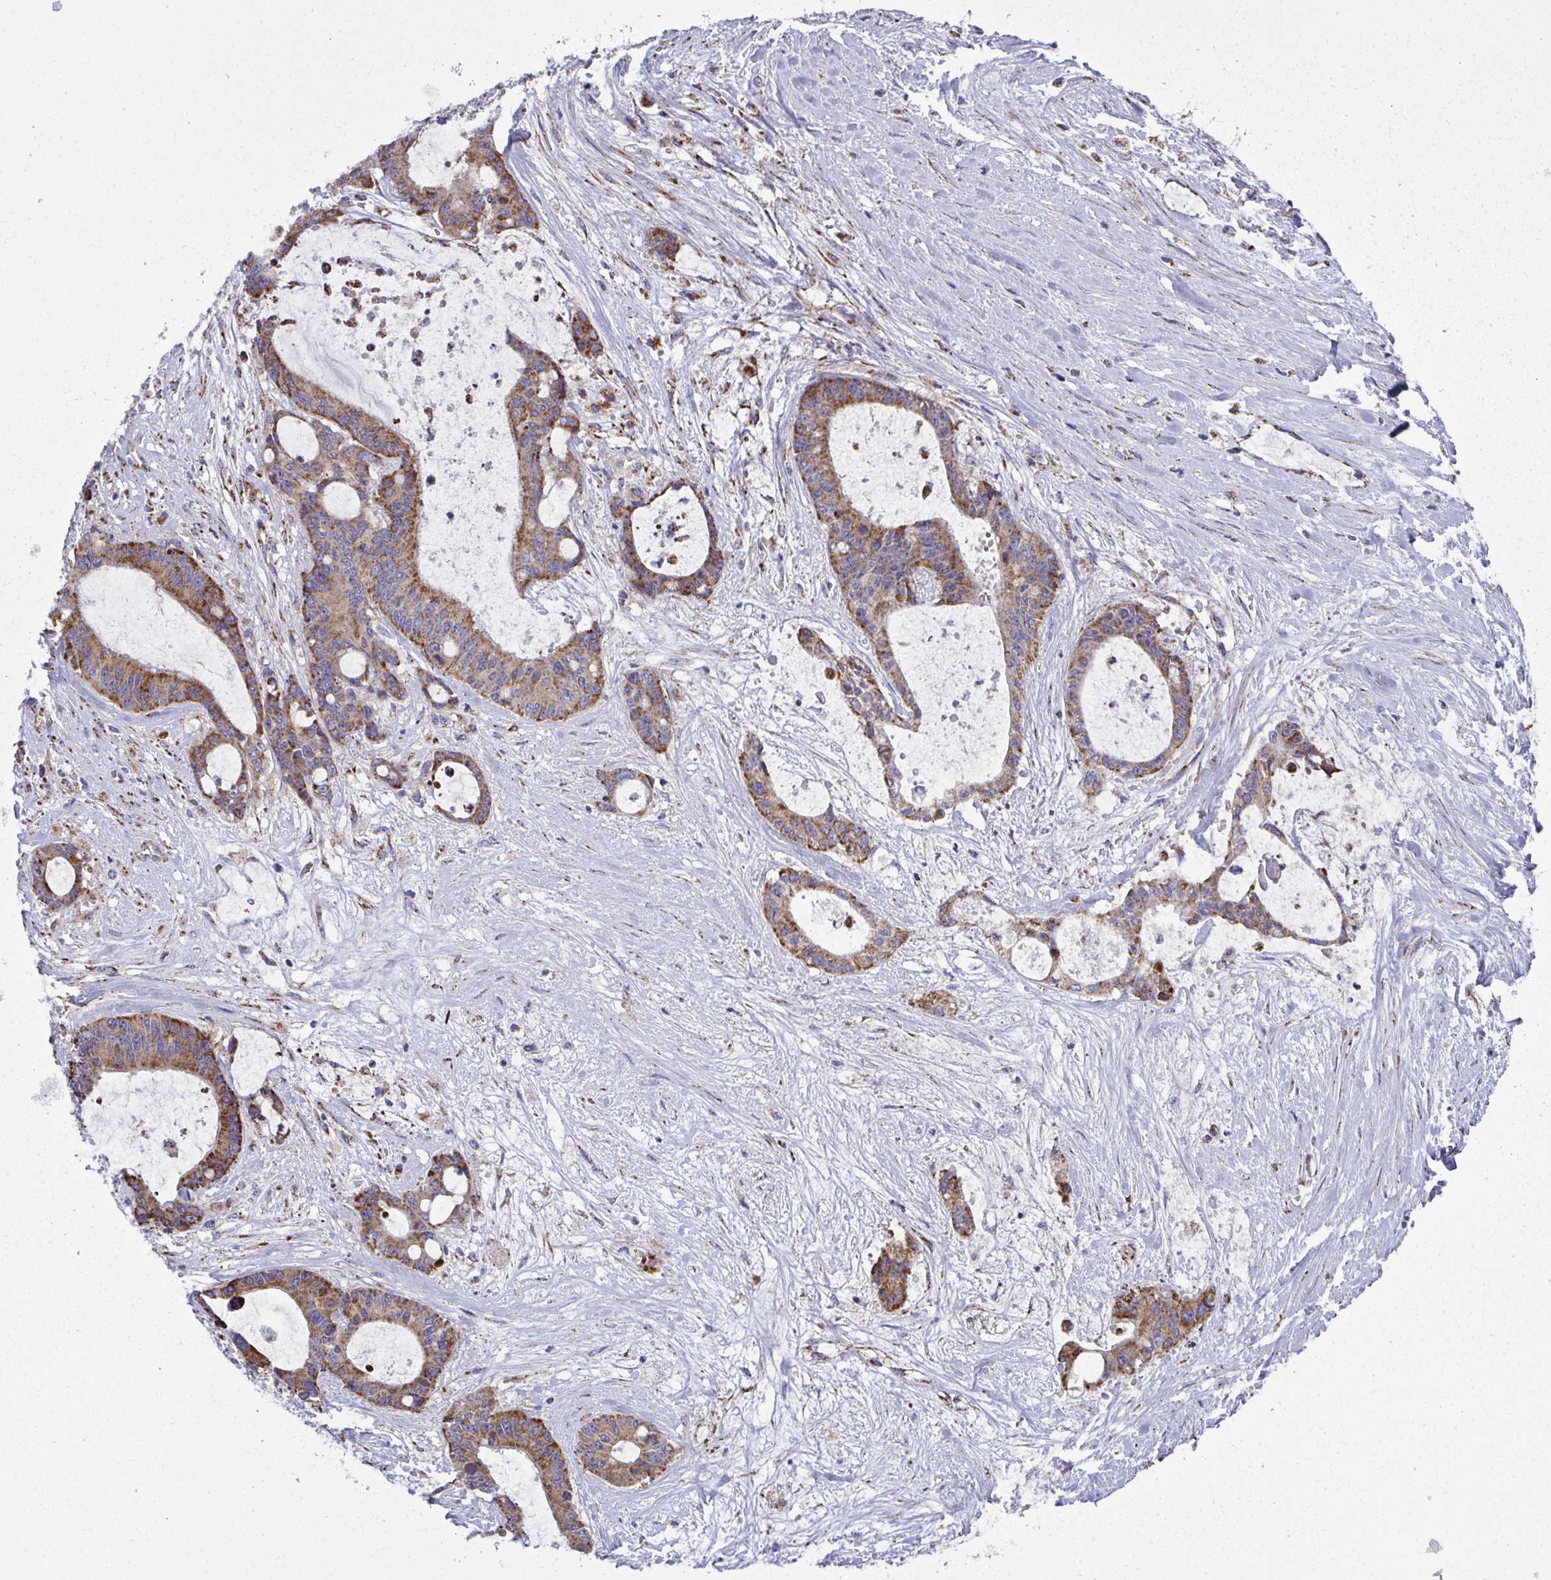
{"staining": {"intensity": "moderate", "quantity": ">75%", "location": "cytoplasmic/membranous"}, "tissue": "liver cancer", "cell_type": "Tumor cells", "image_type": "cancer", "snomed": [{"axis": "morphology", "description": "Normal tissue, NOS"}, {"axis": "morphology", "description": "Cholangiocarcinoma"}, {"axis": "topography", "description": "Liver"}, {"axis": "topography", "description": "Peripheral nerve tissue"}], "caption": "Human liver cancer (cholangiocarcinoma) stained with a protein marker reveals moderate staining in tumor cells.", "gene": "CSDE1", "patient": {"sex": "female", "age": 73}}